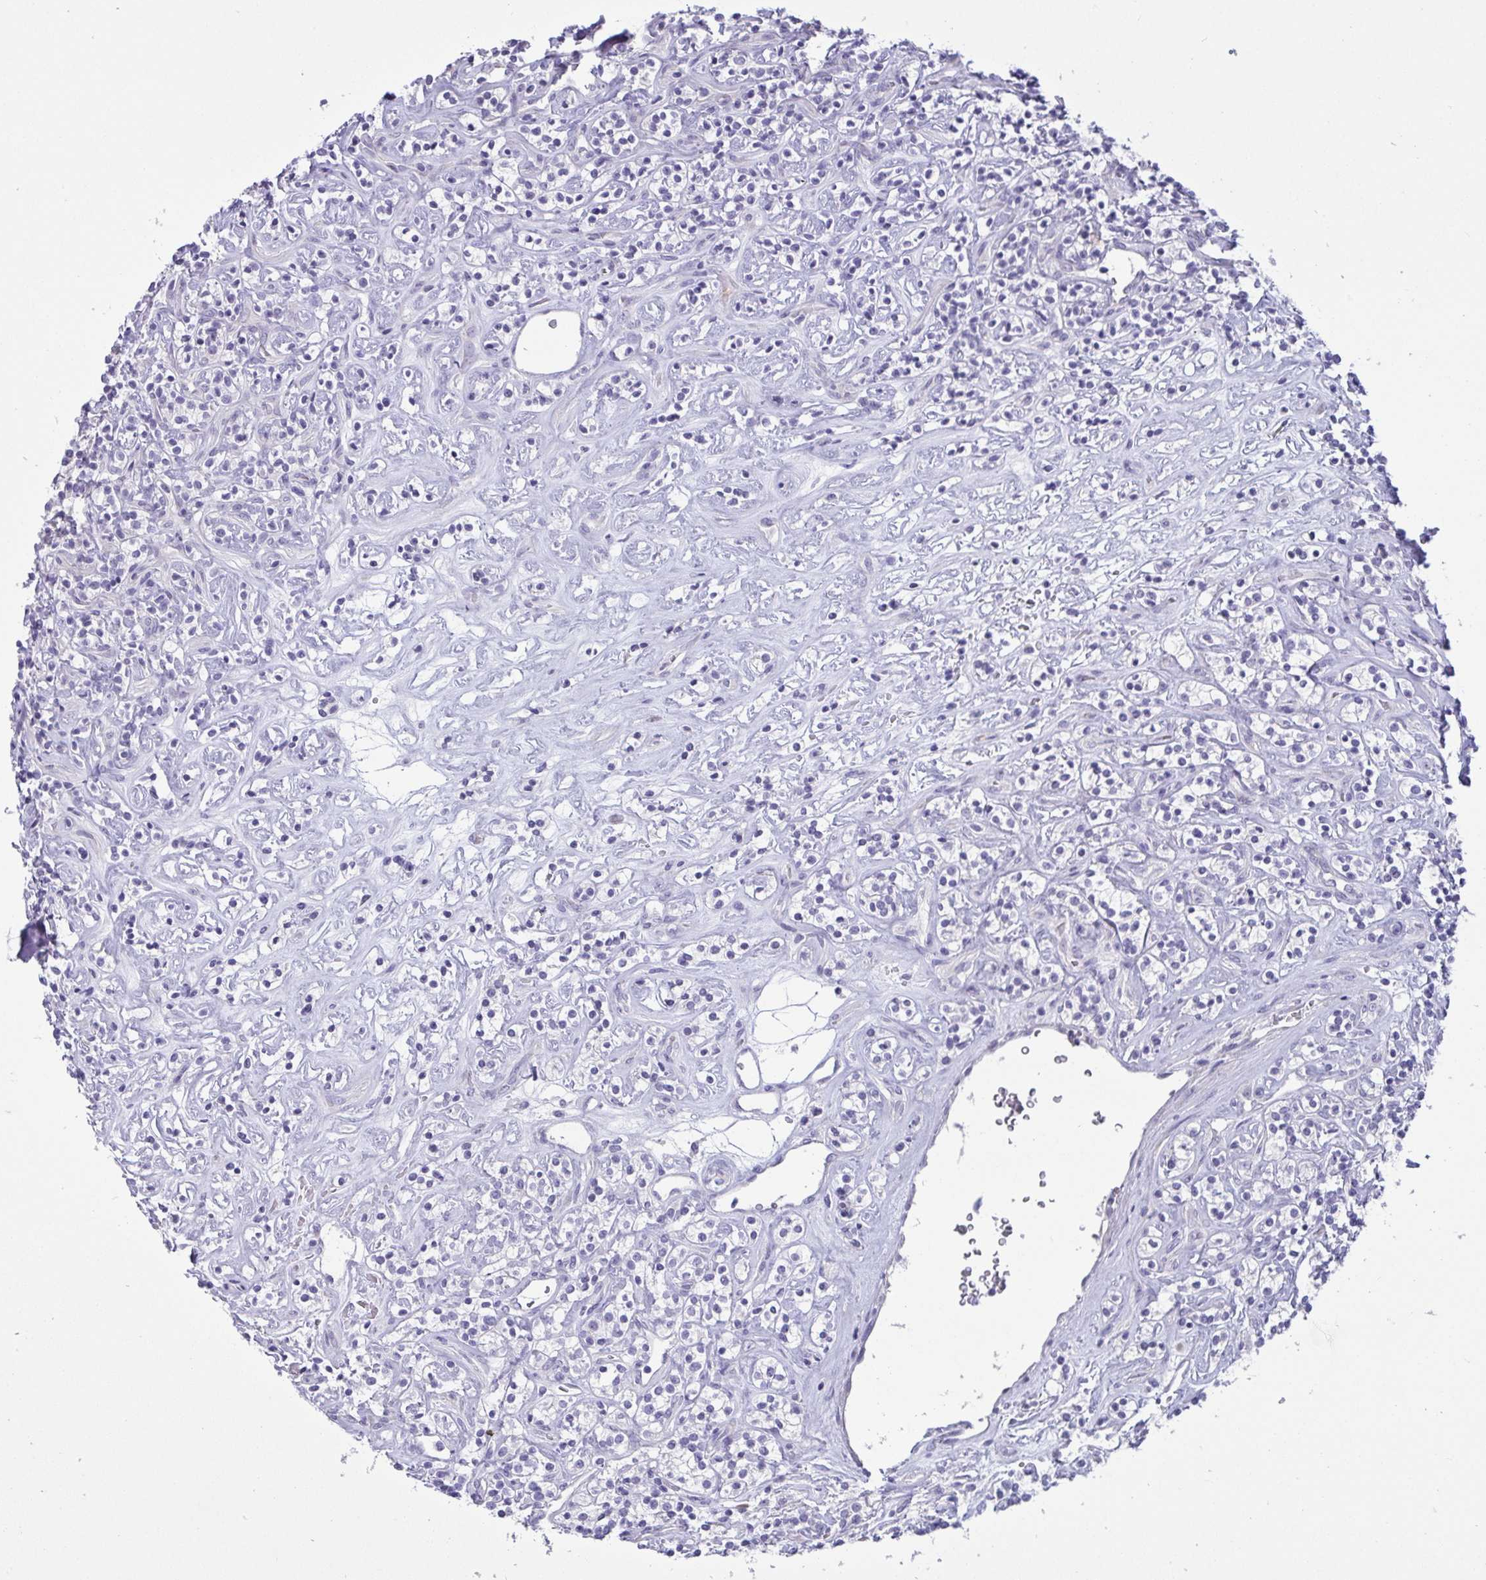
{"staining": {"intensity": "negative", "quantity": "none", "location": "none"}, "tissue": "renal cancer", "cell_type": "Tumor cells", "image_type": "cancer", "snomed": [{"axis": "morphology", "description": "Adenocarcinoma, NOS"}, {"axis": "topography", "description": "Kidney"}], "caption": "Immunohistochemistry micrograph of neoplastic tissue: human renal cancer stained with DAB (3,3'-diaminobenzidine) displays no significant protein expression in tumor cells. Brightfield microscopy of IHC stained with DAB (3,3'-diaminobenzidine) (brown) and hematoxylin (blue), captured at high magnification.", "gene": "C4orf33", "patient": {"sex": "male", "age": 77}}